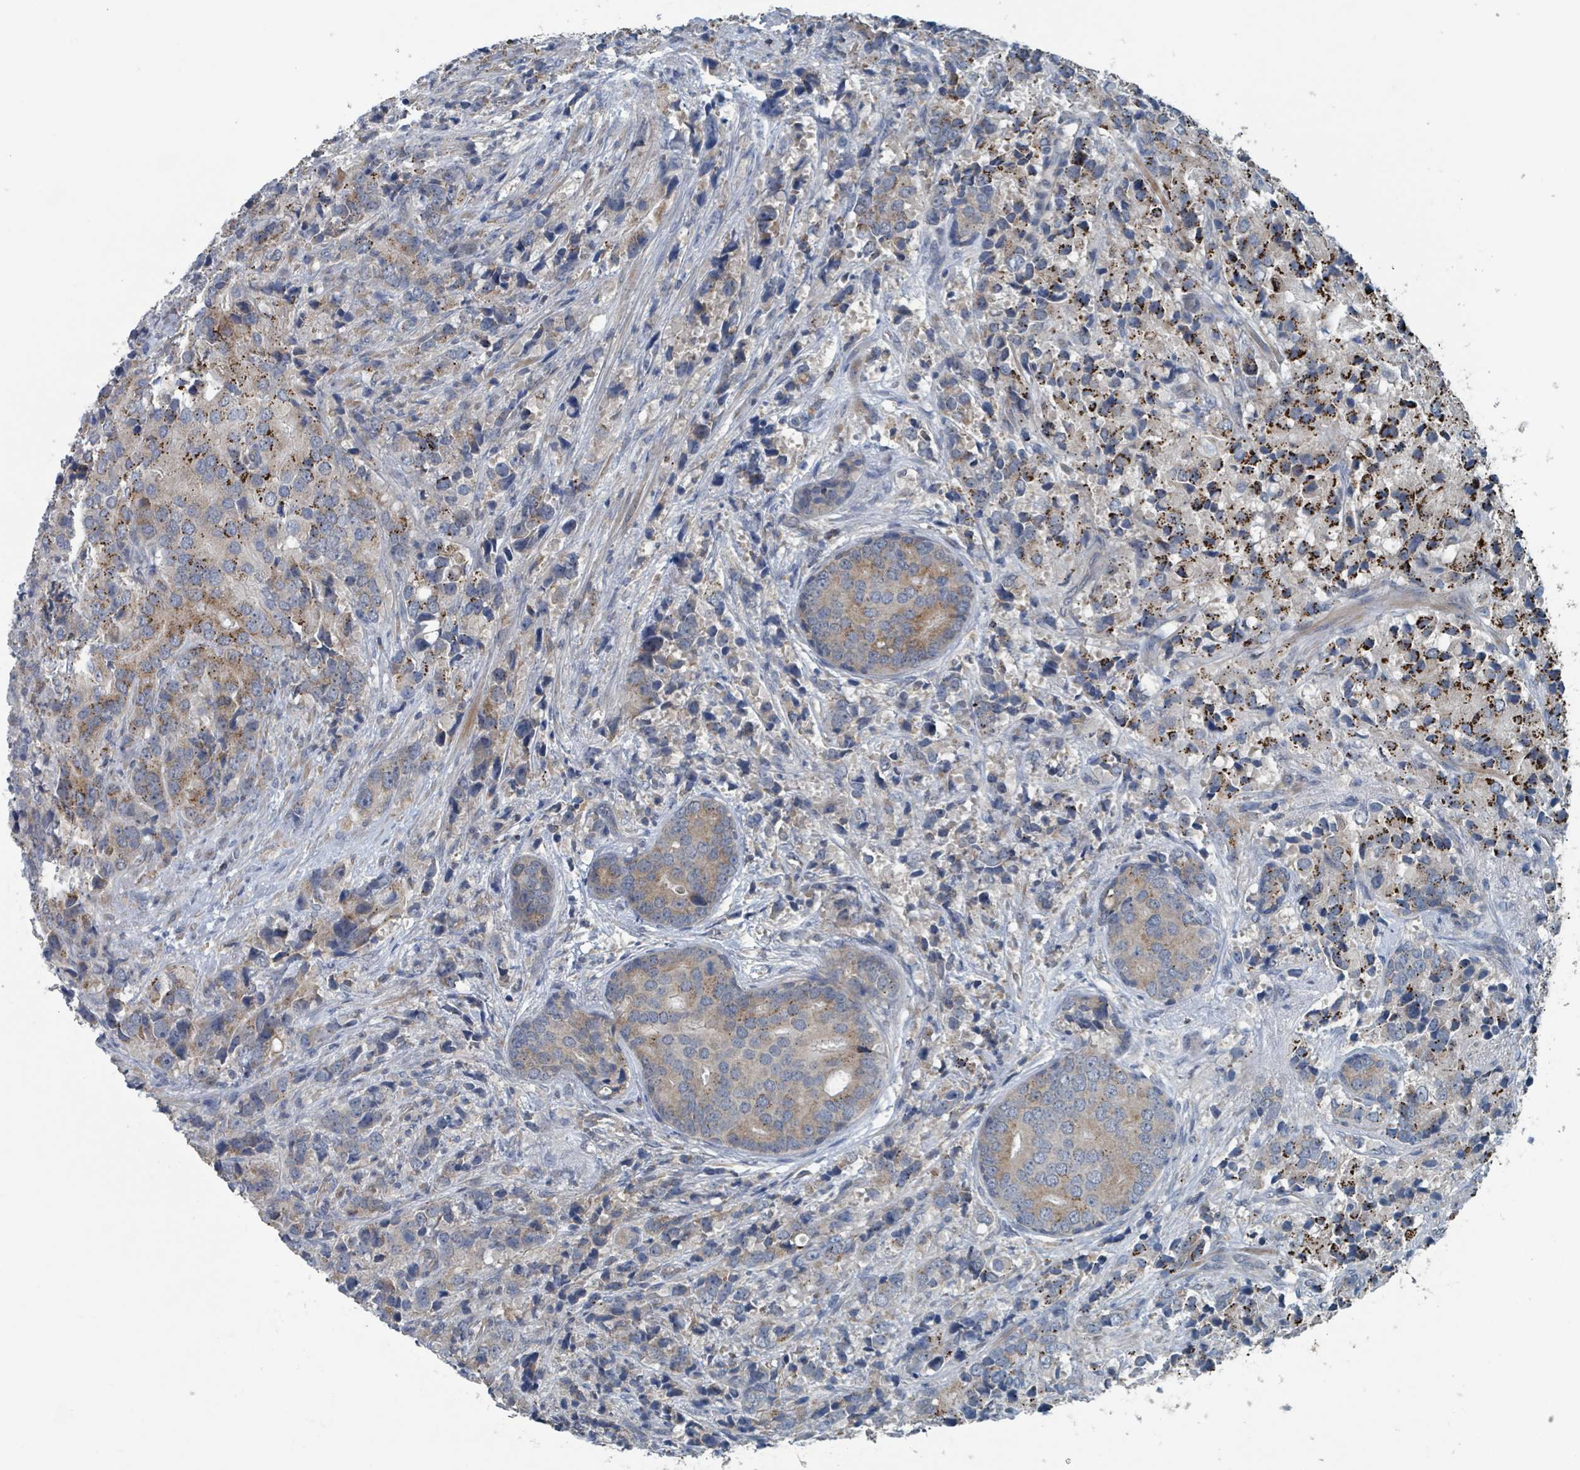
{"staining": {"intensity": "strong", "quantity": "25%-75%", "location": "cytoplasmic/membranous"}, "tissue": "prostate cancer", "cell_type": "Tumor cells", "image_type": "cancer", "snomed": [{"axis": "morphology", "description": "Adenocarcinoma, High grade"}, {"axis": "topography", "description": "Prostate"}], "caption": "The histopathology image shows immunohistochemical staining of prostate cancer (high-grade adenocarcinoma). There is strong cytoplasmic/membranous expression is present in approximately 25%-75% of tumor cells. The protein is stained brown, and the nuclei are stained in blue (DAB IHC with brightfield microscopy, high magnification).", "gene": "ACBD4", "patient": {"sex": "male", "age": 62}}